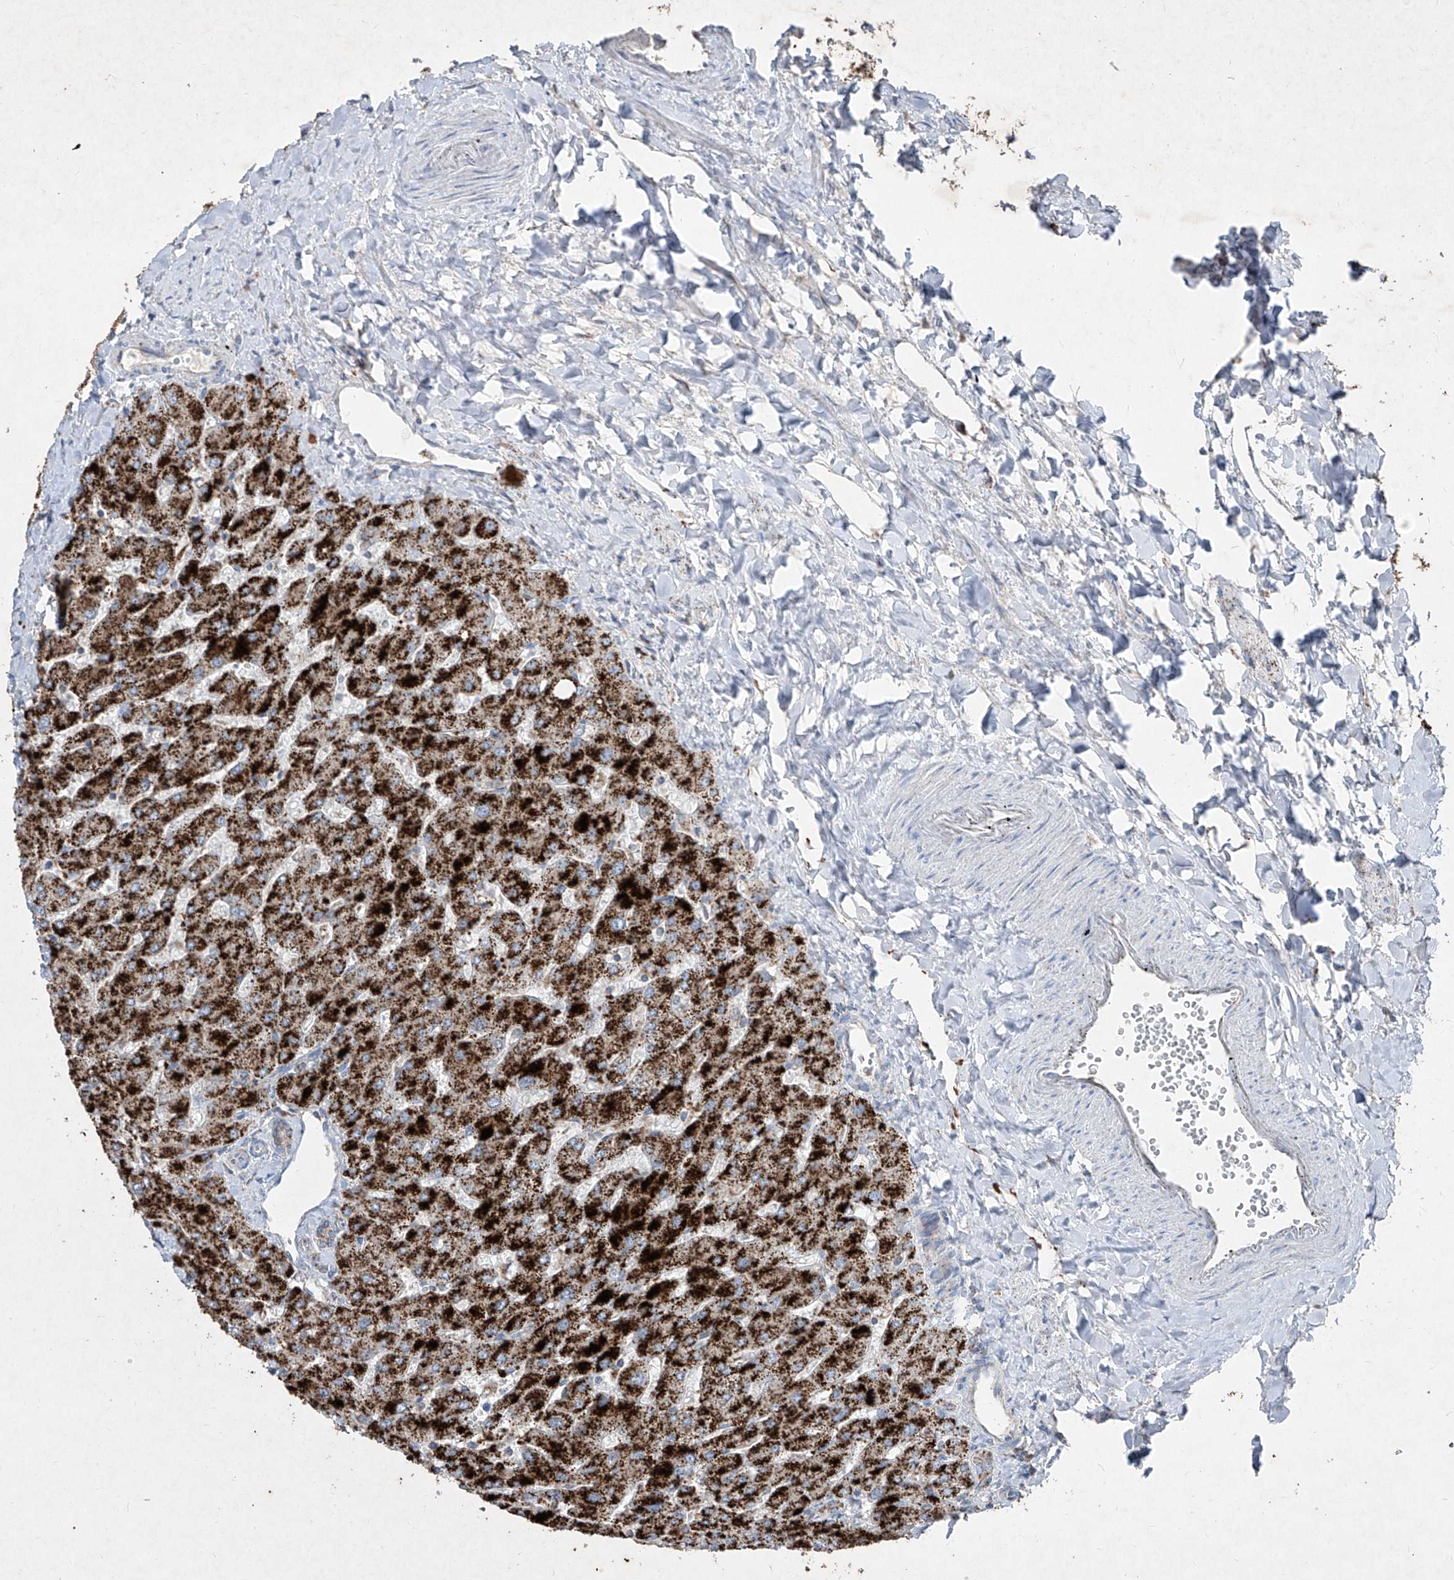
{"staining": {"intensity": "weak", "quantity": "25%-75%", "location": "cytoplasmic/membranous"}, "tissue": "liver", "cell_type": "Cholangiocytes", "image_type": "normal", "snomed": [{"axis": "morphology", "description": "Normal tissue, NOS"}, {"axis": "topography", "description": "Liver"}], "caption": "The micrograph displays immunohistochemical staining of benign liver. There is weak cytoplasmic/membranous positivity is seen in approximately 25%-75% of cholangiocytes. (DAB = brown stain, brightfield microscopy at high magnification).", "gene": "ABCD3", "patient": {"sex": "male", "age": 55}}